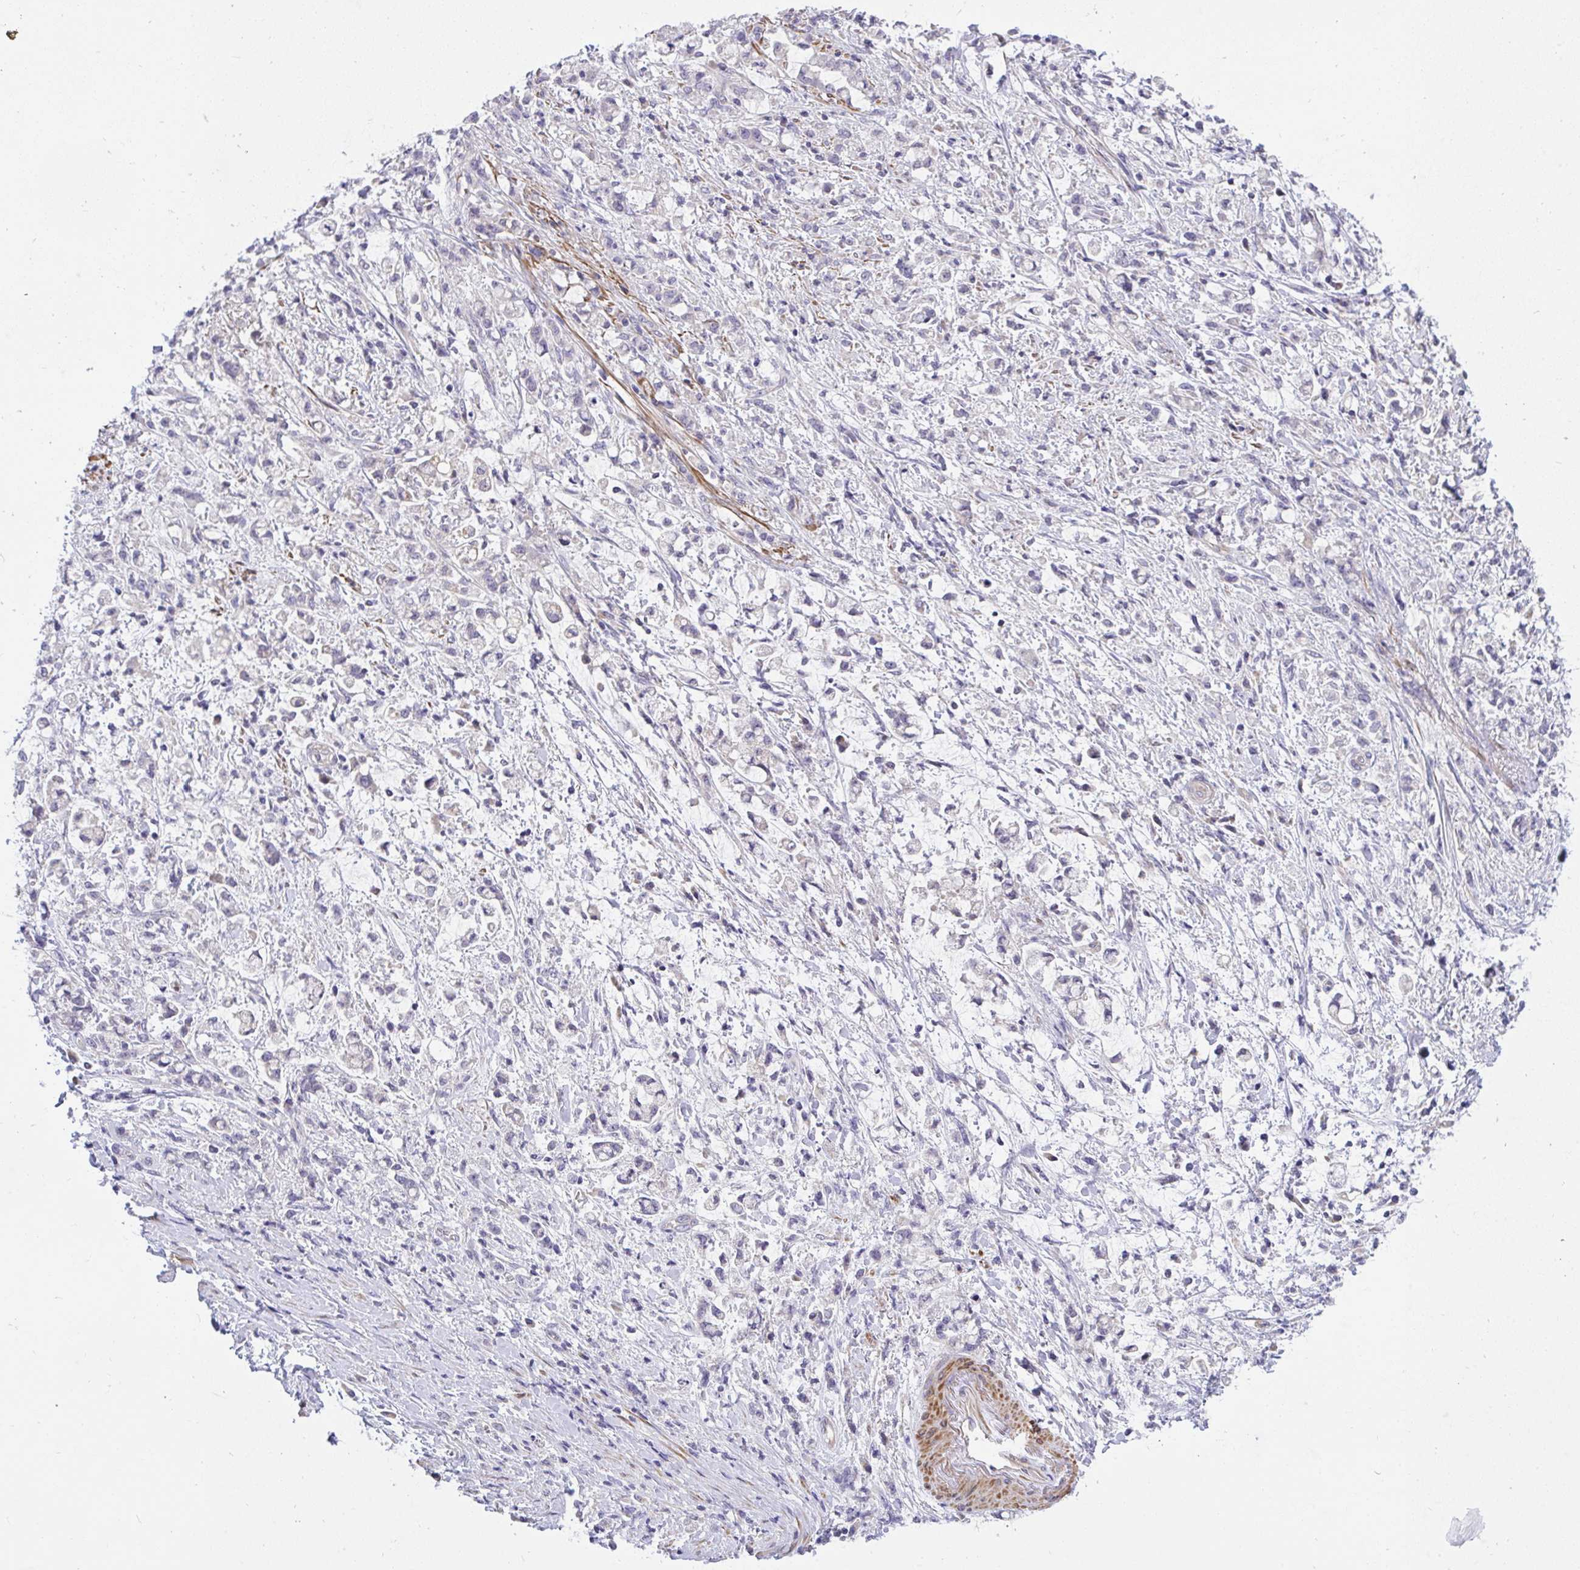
{"staining": {"intensity": "negative", "quantity": "none", "location": "none"}, "tissue": "stomach cancer", "cell_type": "Tumor cells", "image_type": "cancer", "snomed": [{"axis": "morphology", "description": "Adenocarcinoma, NOS"}, {"axis": "topography", "description": "Stomach"}], "caption": "This is a image of immunohistochemistry staining of adenocarcinoma (stomach), which shows no staining in tumor cells. Nuclei are stained in blue.", "gene": "C19orf54", "patient": {"sex": "female", "age": 60}}